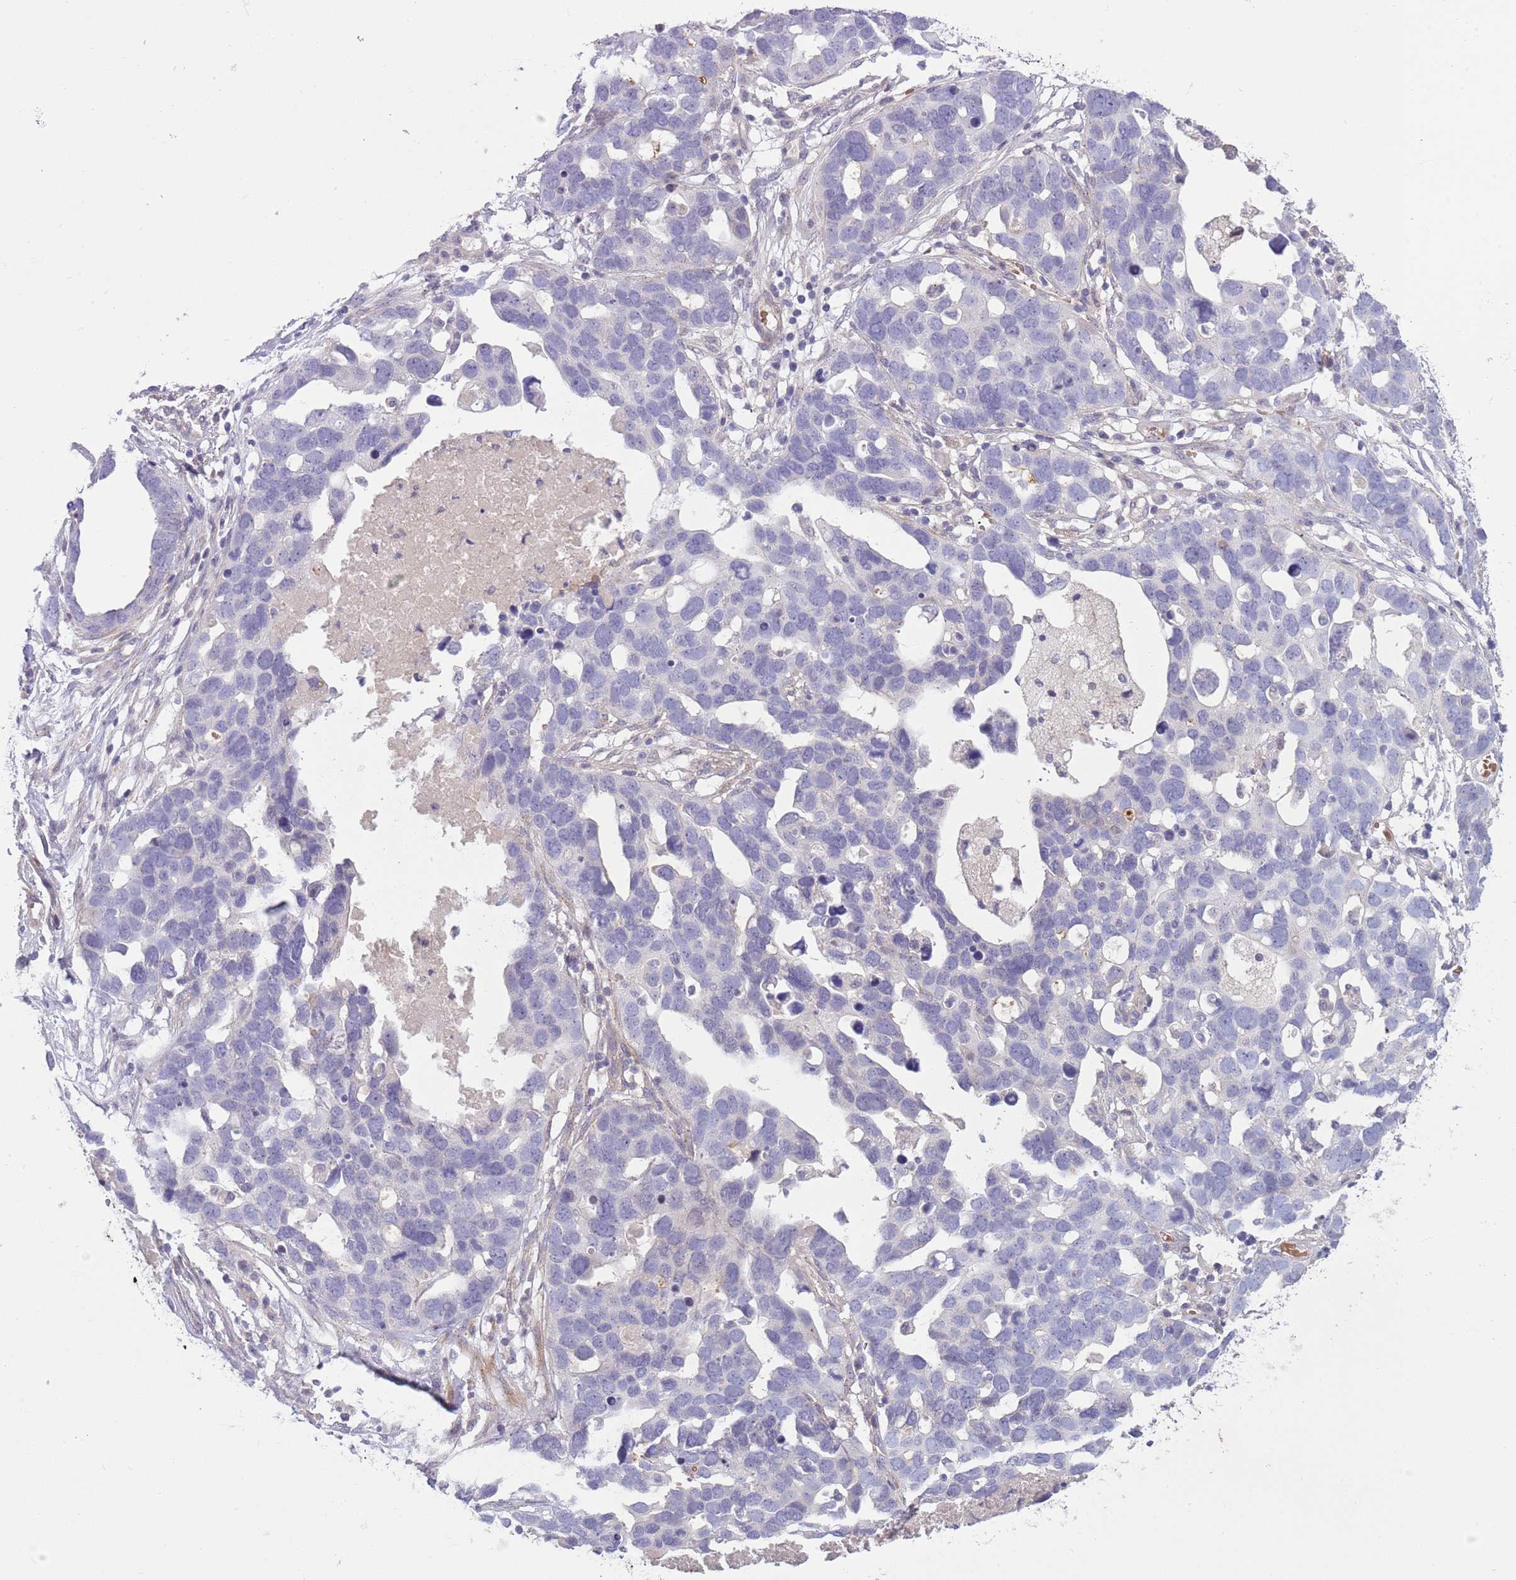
{"staining": {"intensity": "negative", "quantity": "none", "location": "none"}, "tissue": "ovarian cancer", "cell_type": "Tumor cells", "image_type": "cancer", "snomed": [{"axis": "morphology", "description": "Cystadenocarcinoma, serous, NOS"}, {"axis": "topography", "description": "Ovary"}], "caption": "A high-resolution micrograph shows immunohistochemistry (IHC) staining of ovarian serous cystadenocarcinoma, which demonstrates no significant expression in tumor cells.", "gene": "TINAGL1", "patient": {"sex": "female", "age": 54}}